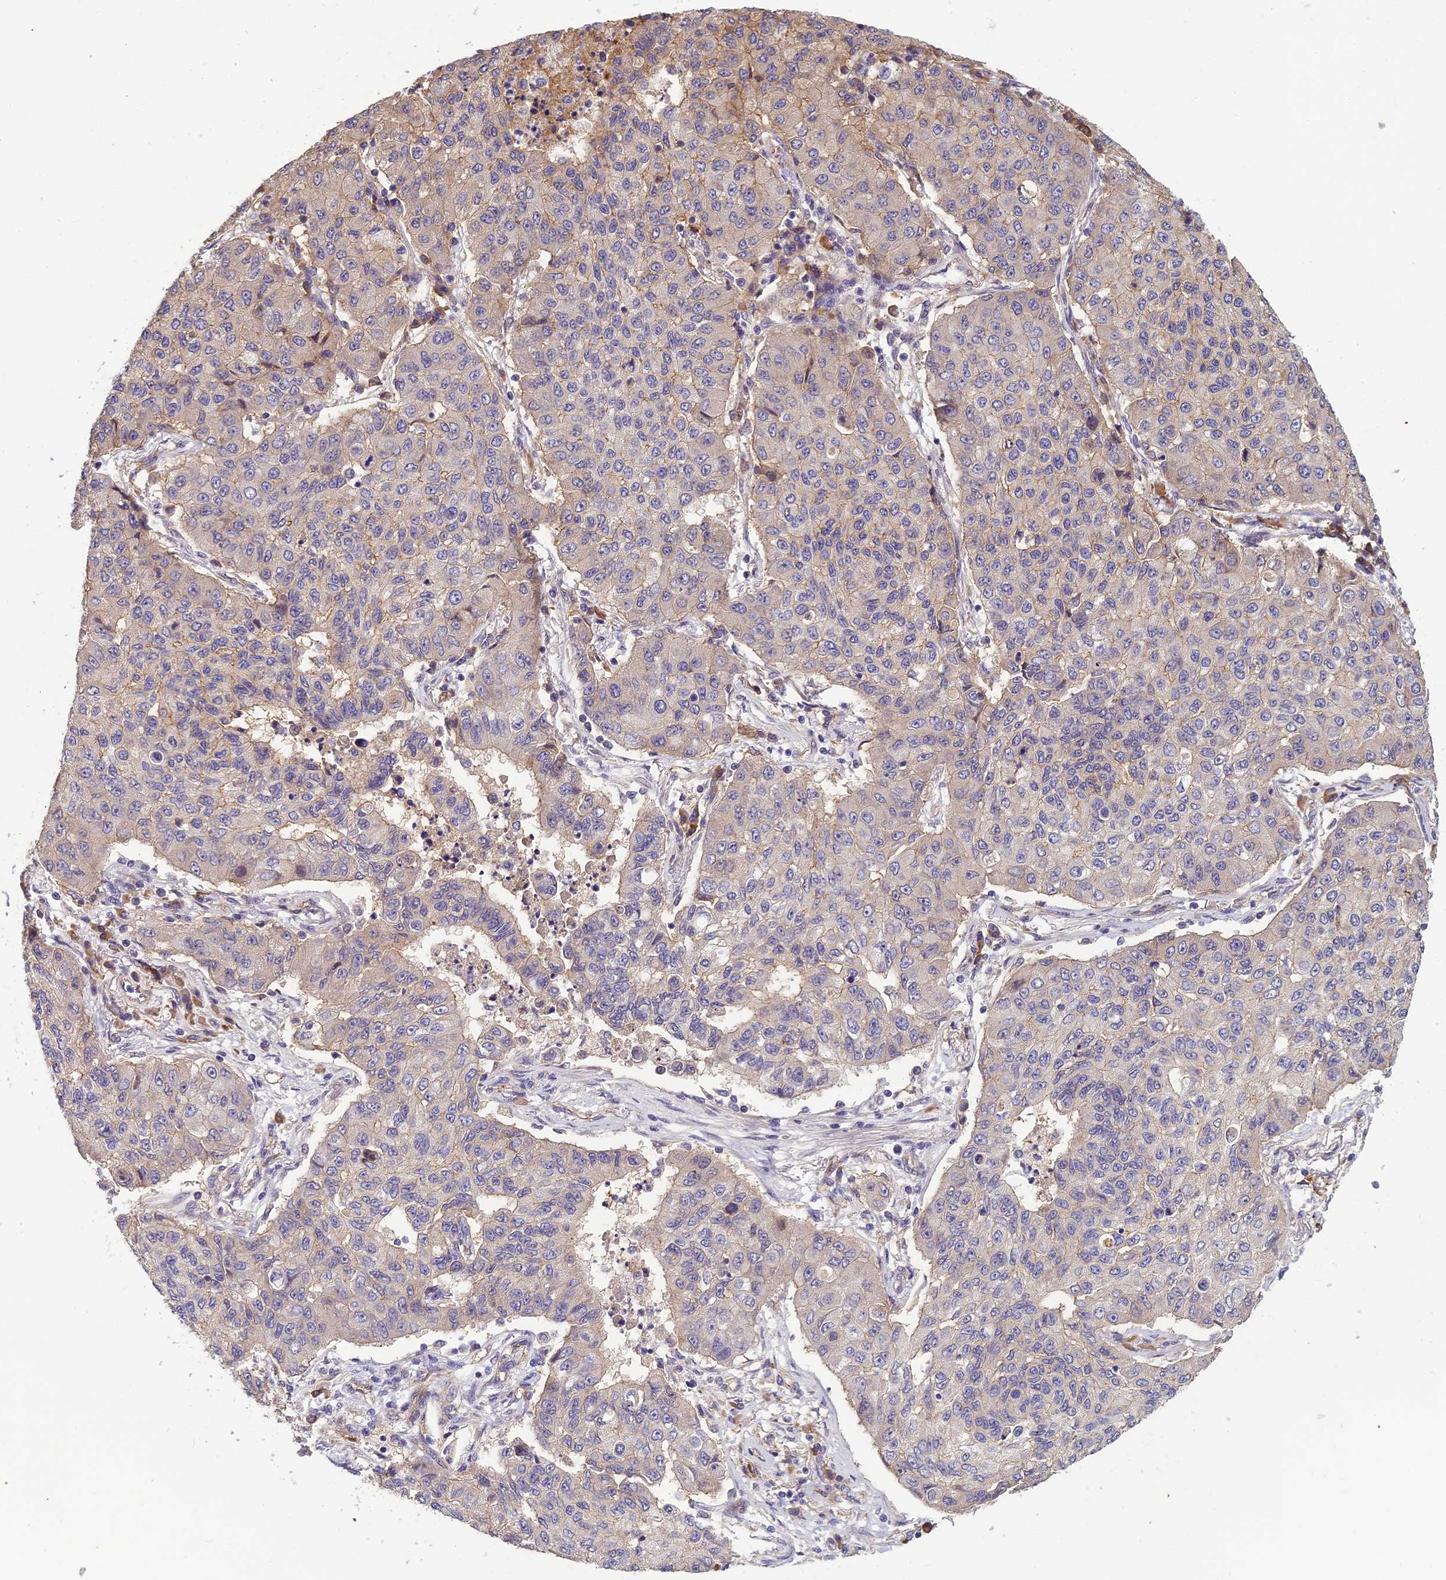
{"staining": {"intensity": "weak", "quantity": "<25%", "location": "cytoplasmic/membranous"}, "tissue": "lung cancer", "cell_type": "Tumor cells", "image_type": "cancer", "snomed": [{"axis": "morphology", "description": "Squamous cell carcinoma, NOS"}, {"axis": "topography", "description": "Lung"}], "caption": "Lung squamous cell carcinoma stained for a protein using immunohistochemistry (IHC) exhibits no expression tumor cells.", "gene": "TSPAN15", "patient": {"sex": "male", "age": 74}}